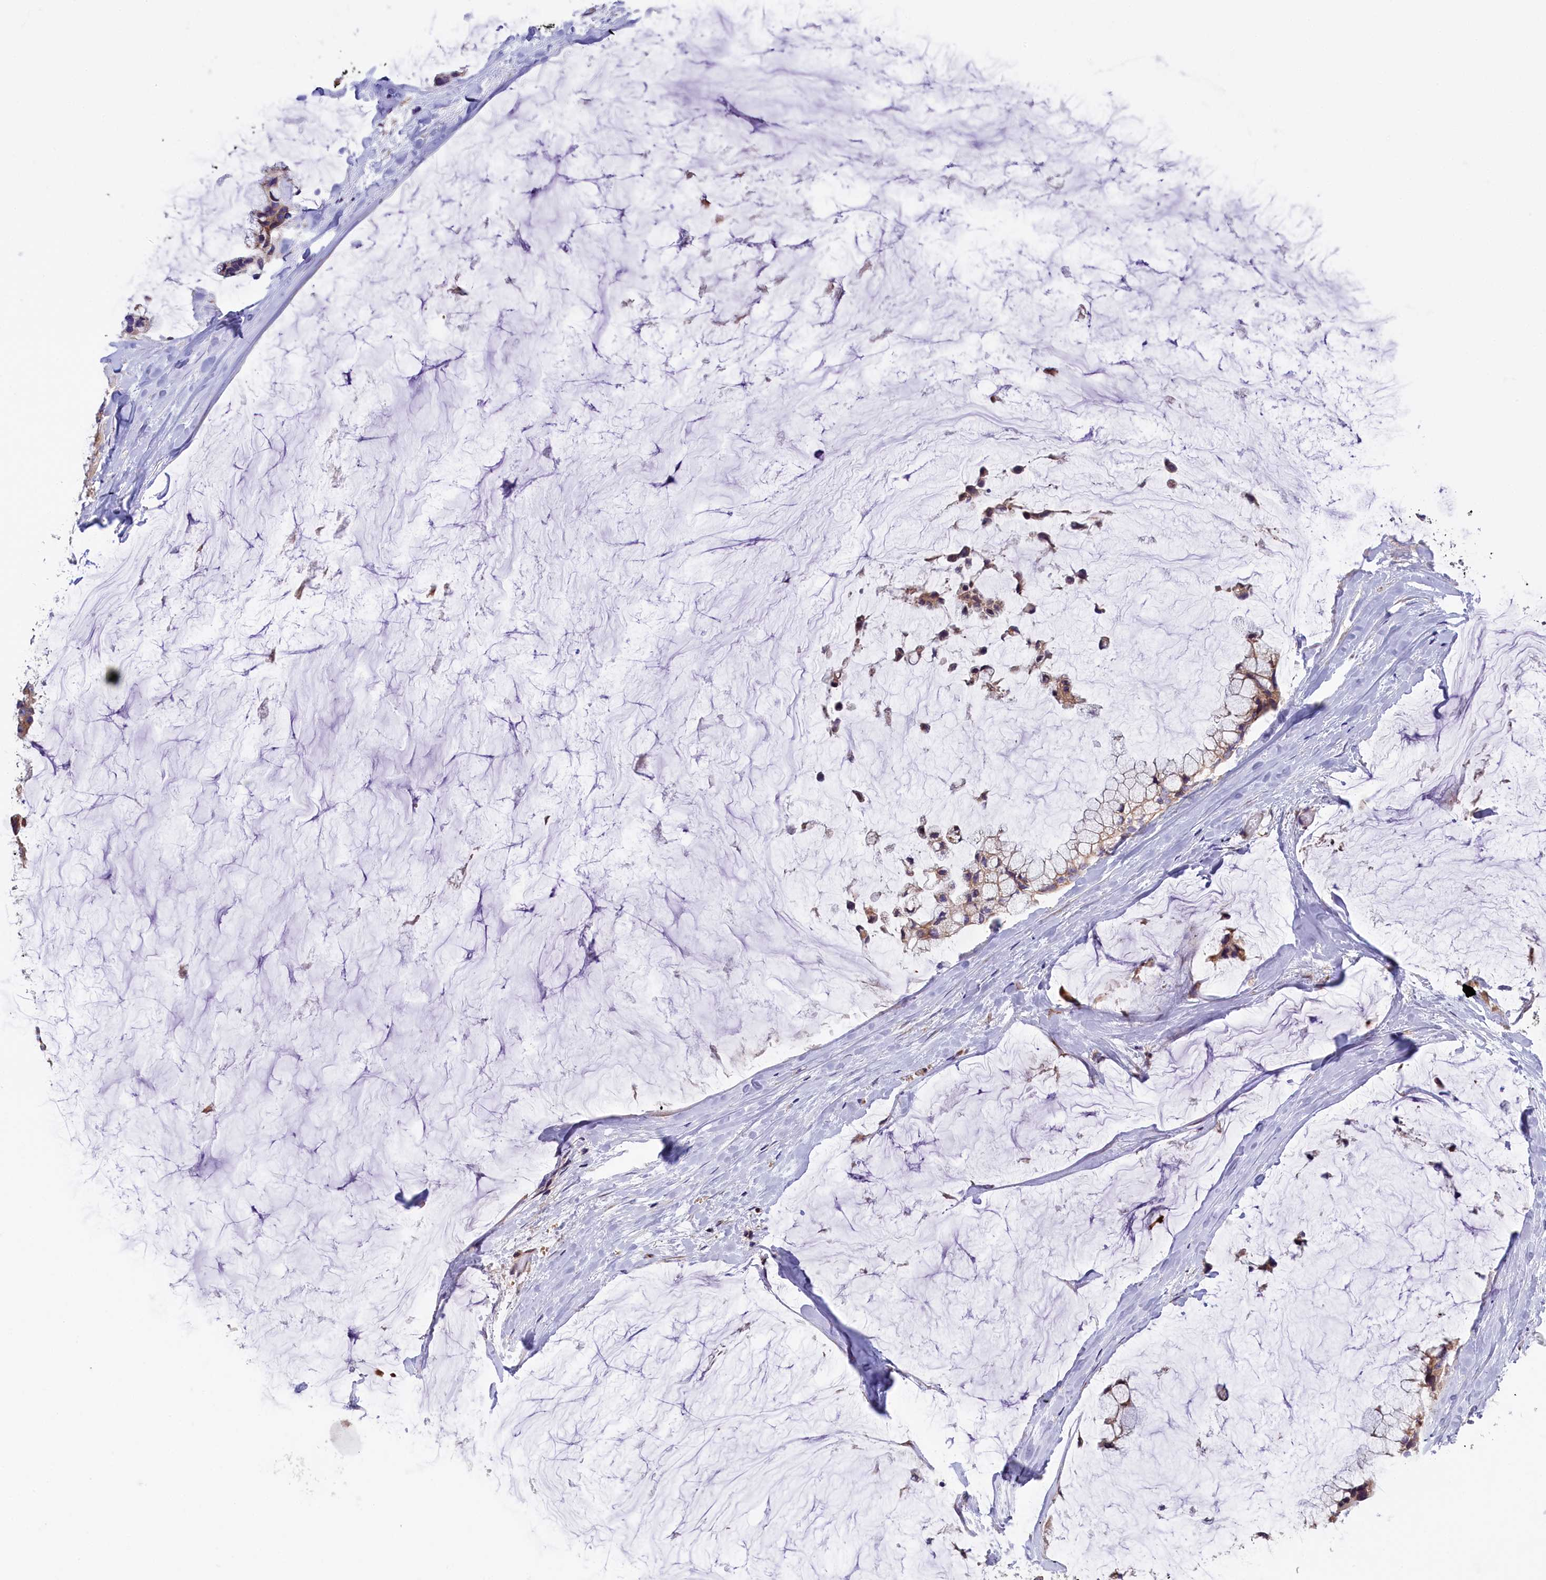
{"staining": {"intensity": "weak", "quantity": ">75%", "location": "cytoplasmic/membranous"}, "tissue": "ovarian cancer", "cell_type": "Tumor cells", "image_type": "cancer", "snomed": [{"axis": "morphology", "description": "Cystadenocarcinoma, mucinous, NOS"}, {"axis": "topography", "description": "Ovary"}], "caption": "A histopathology image of ovarian mucinous cystadenocarcinoma stained for a protein exhibits weak cytoplasmic/membranous brown staining in tumor cells.", "gene": "DNAJB9", "patient": {"sex": "female", "age": 39}}